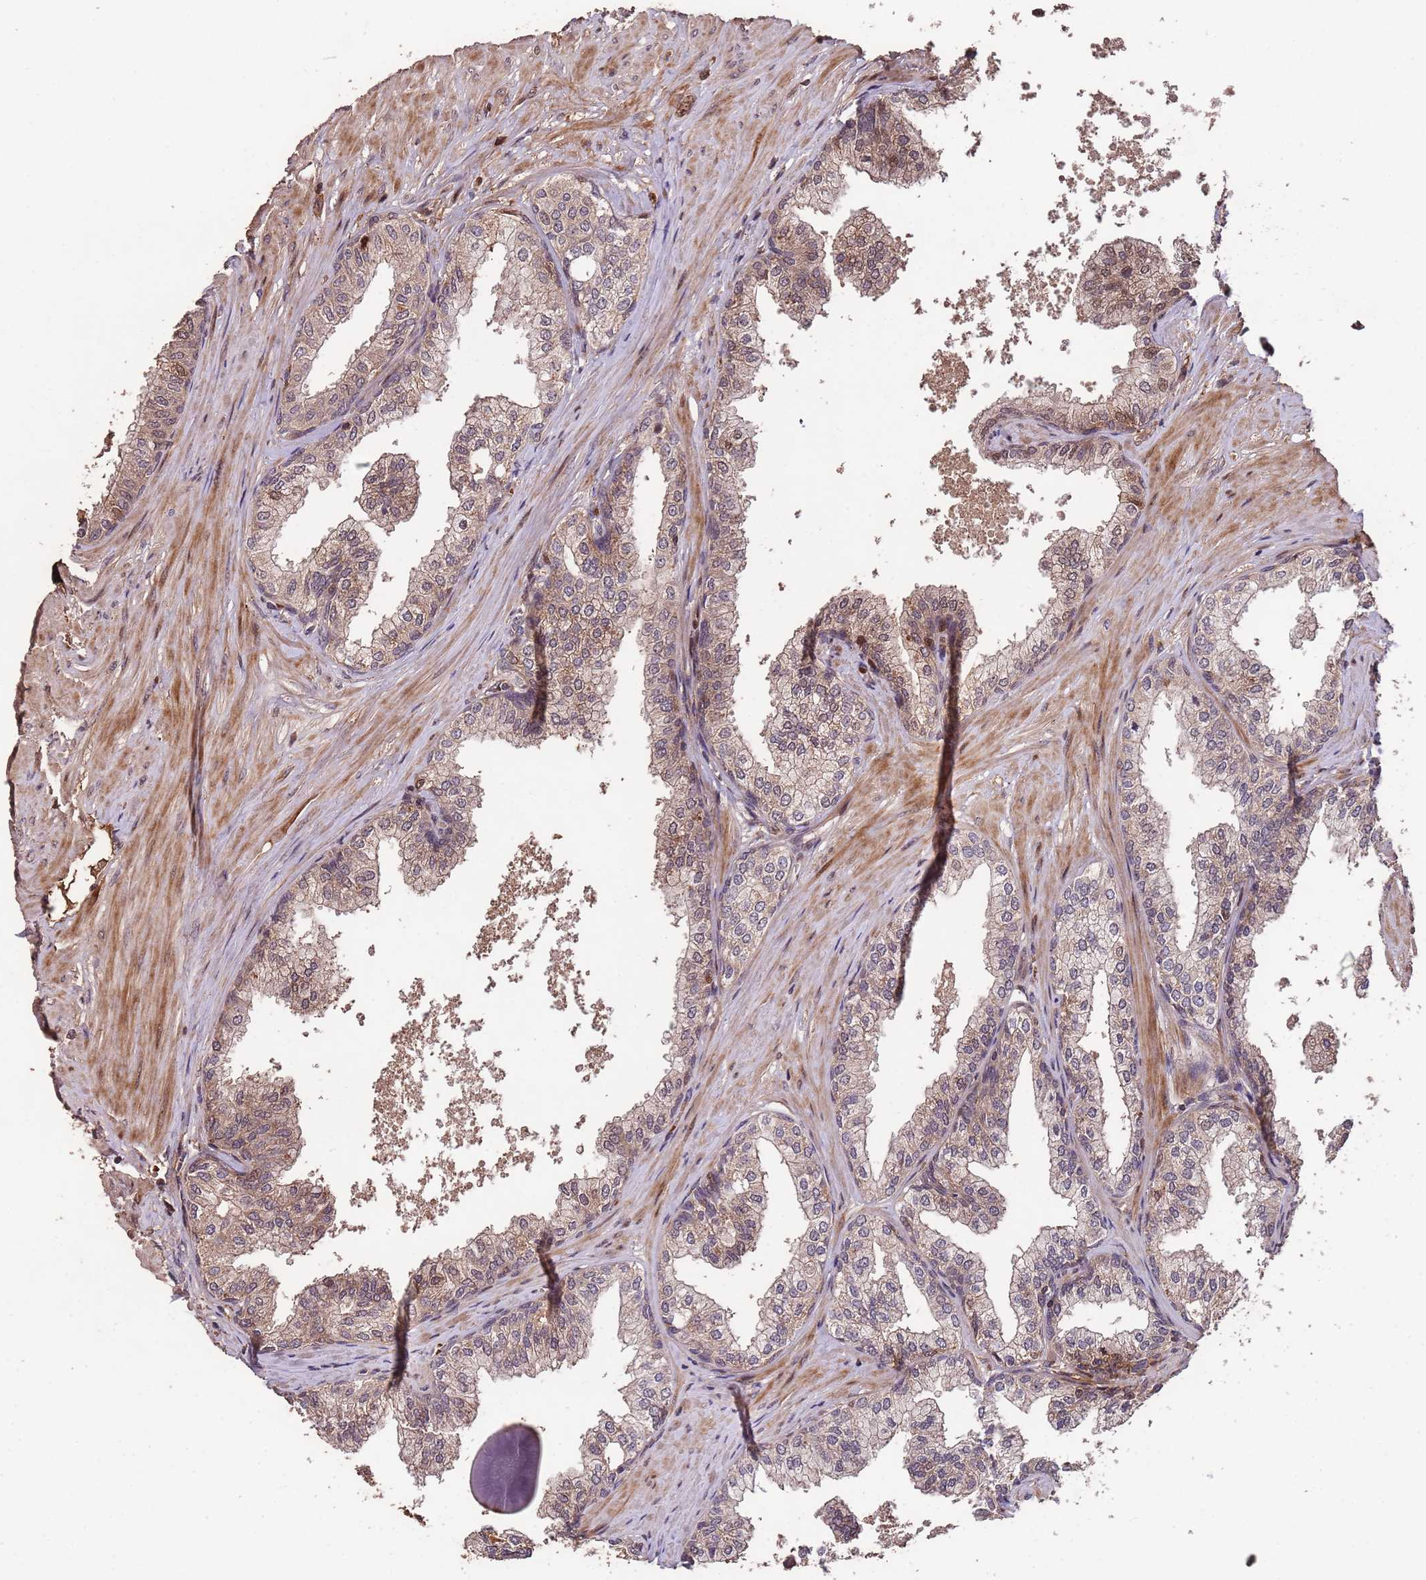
{"staining": {"intensity": "weak", "quantity": "25%-75%", "location": "cytoplasmic/membranous,nuclear"}, "tissue": "prostate", "cell_type": "Glandular cells", "image_type": "normal", "snomed": [{"axis": "morphology", "description": "Normal tissue, NOS"}, {"axis": "topography", "description": "Prostate"}], "caption": "An image of human prostate stained for a protein demonstrates weak cytoplasmic/membranous,nuclear brown staining in glandular cells. The staining was performed using DAB, with brown indicating positive protein expression. Nuclei are stained blue with hematoxylin.", "gene": "CCDC184", "patient": {"sex": "male", "age": 60}}